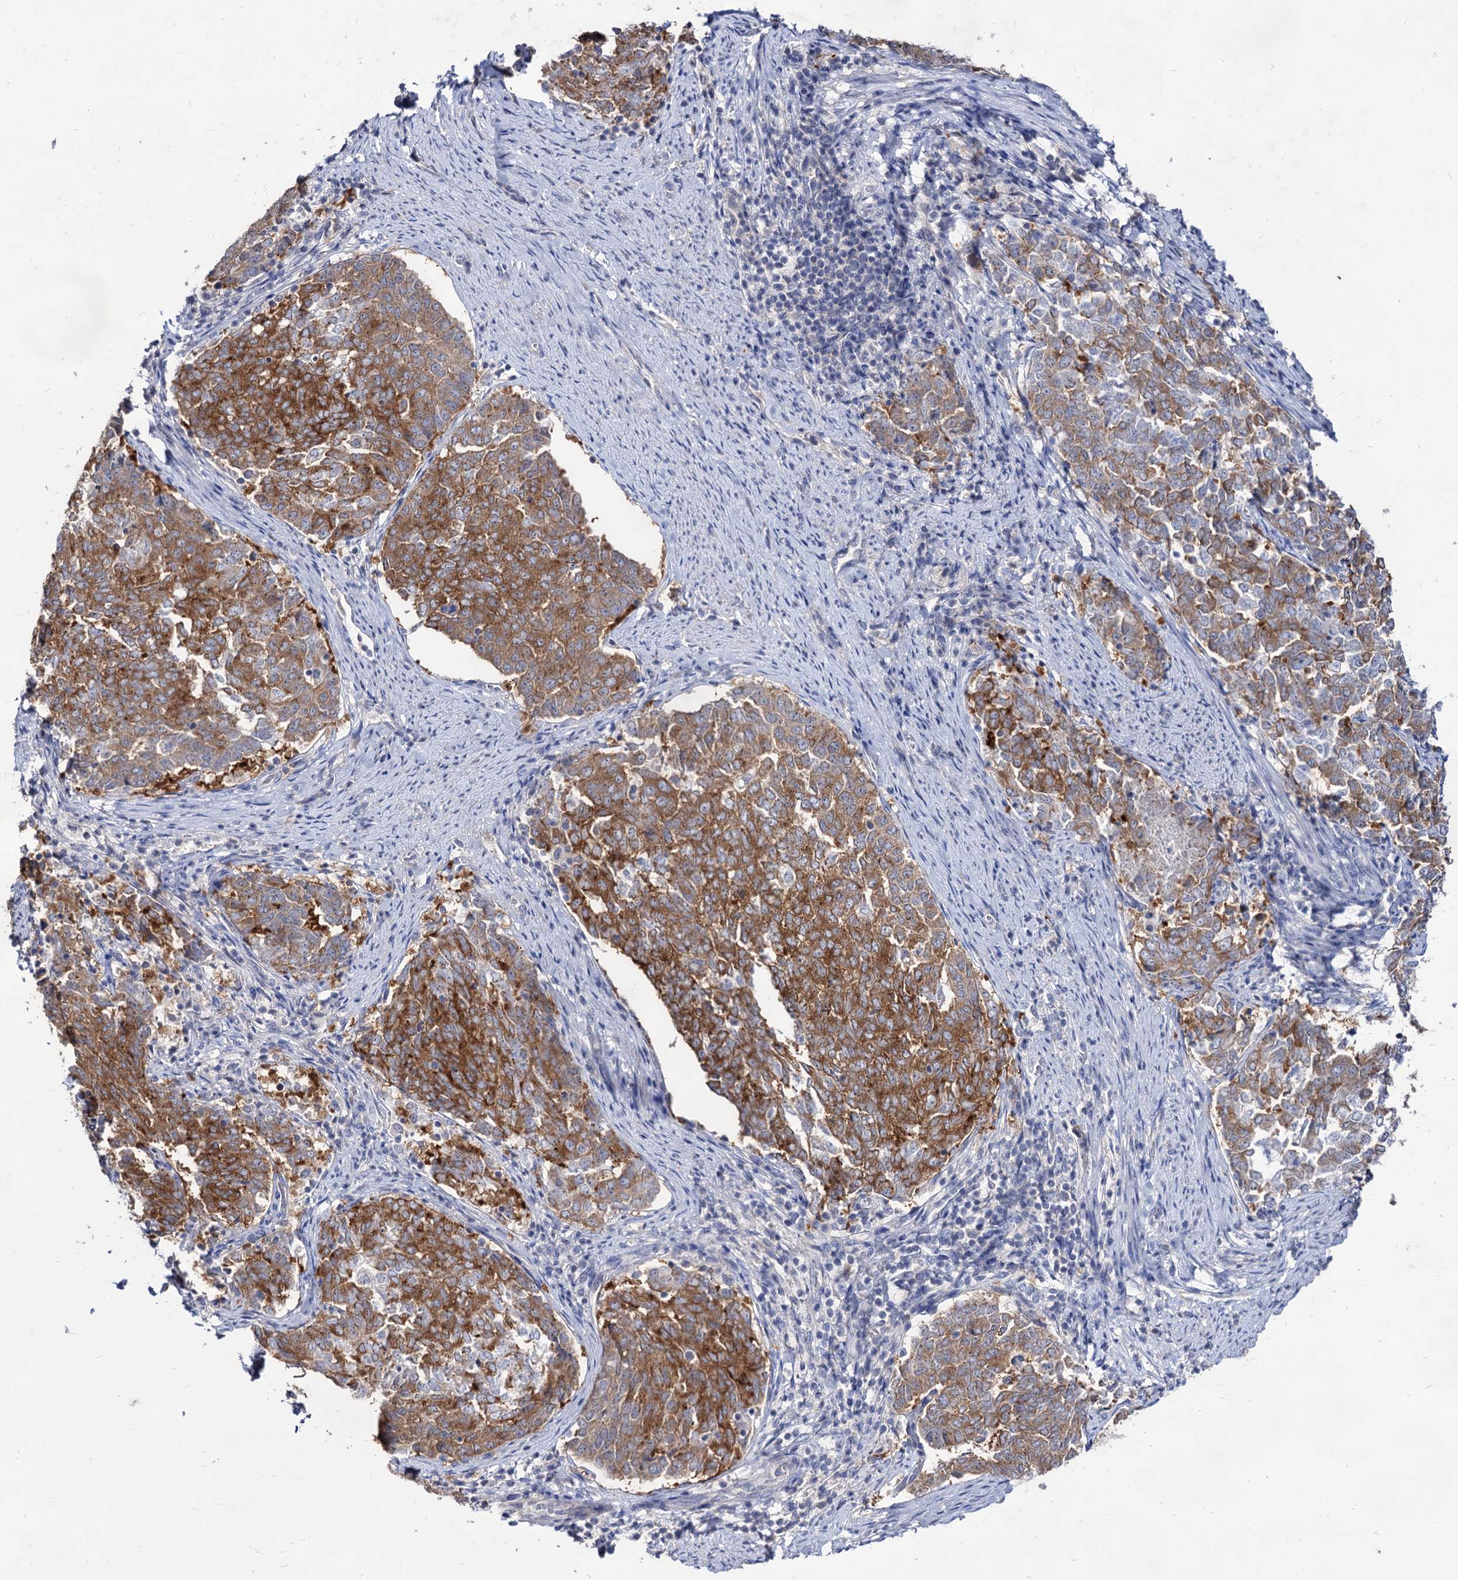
{"staining": {"intensity": "moderate", "quantity": ">75%", "location": "cytoplasmic/membranous"}, "tissue": "endometrial cancer", "cell_type": "Tumor cells", "image_type": "cancer", "snomed": [{"axis": "morphology", "description": "Adenocarcinoma, NOS"}, {"axis": "topography", "description": "Endometrium"}], "caption": "The immunohistochemical stain highlights moderate cytoplasmic/membranous expression in tumor cells of endometrial cancer (adenocarcinoma) tissue. (Stains: DAB (3,3'-diaminobenzidine) in brown, nuclei in blue, Microscopy: brightfield microscopy at high magnification).", "gene": "ARFIP2", "patient": {"sex": "female", "age": 80}}